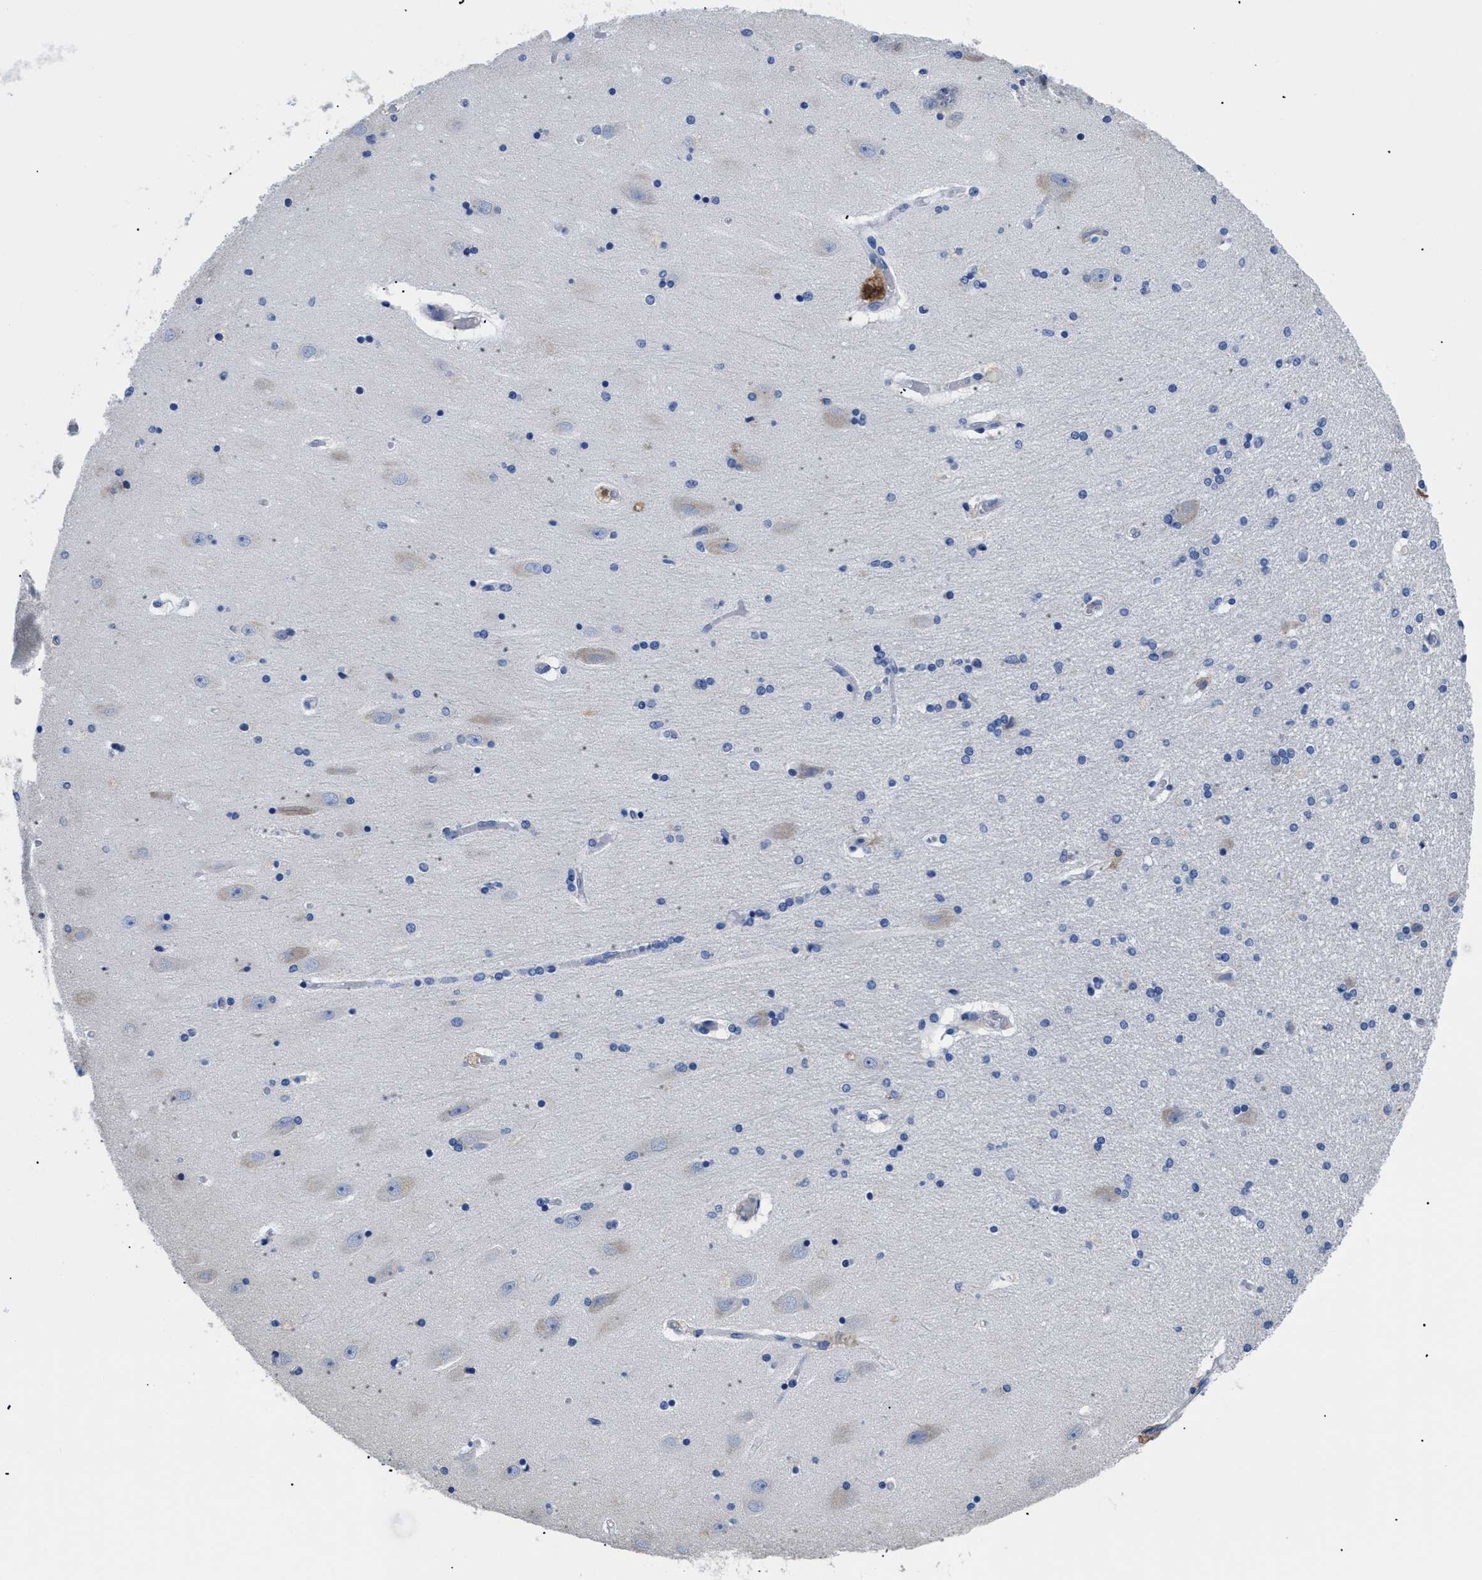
{"staining": {"intensity": "negative", "quantity": "none", "location": "none"}, "tissue": "hippocampus", "cell_type": "Glial cells", "image_type": "normal", "snomed": [{"axis": "morphology", "description": "Normal tissue, NOS"}, {"axis": "topography", "description": "Hippocampus"}], "caption": "Immunohistochemistry image of unremarkable human hippocampus stained for a protein (brown), which displays no expression in glial cells.", "gene": "HLA", "patient": {"sex": "female", "age": 54}}